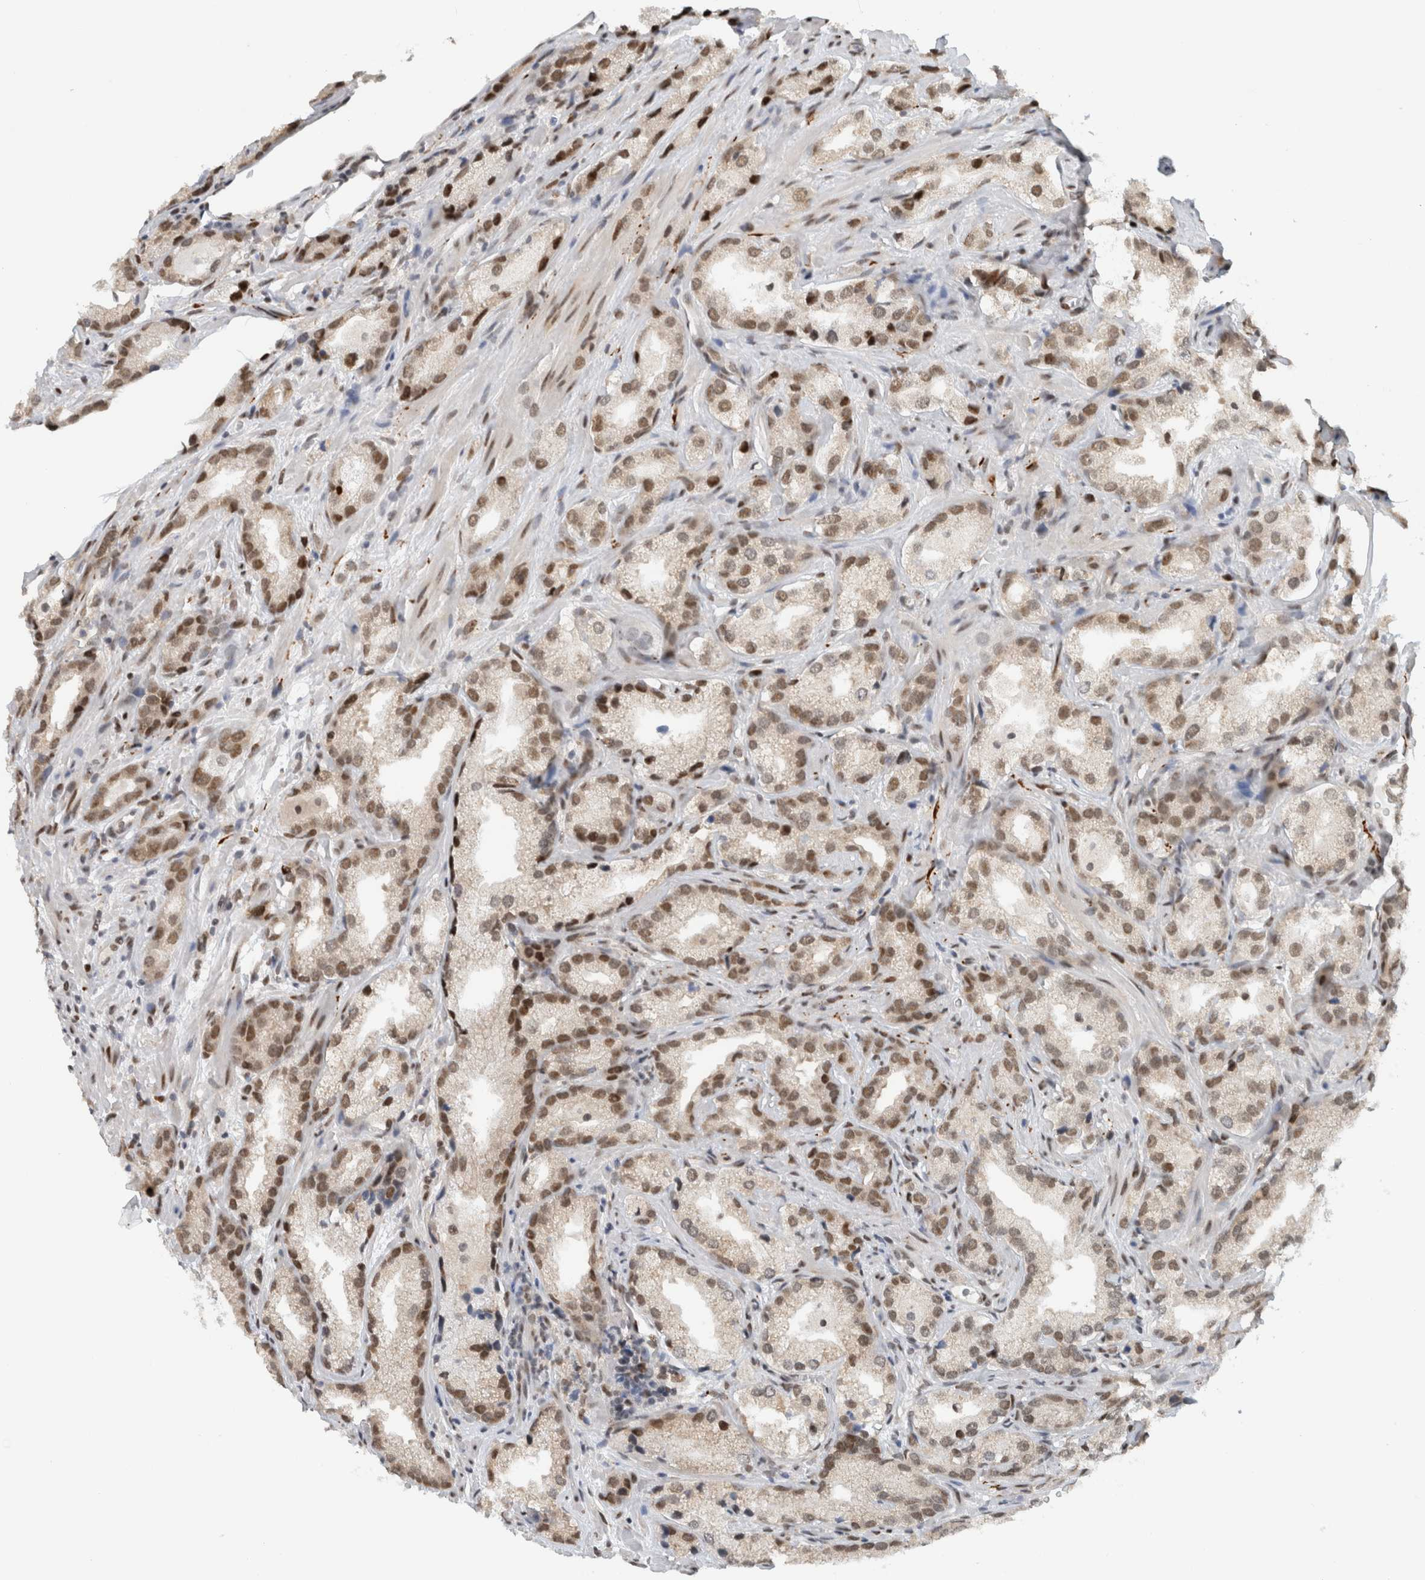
{"staining": {"intensity": "moderate", "quantity": ">75%", "location": "nuclear"}, "tissue": "prostate cancer", "cell_type": "Tumor cells", "image_type": "cancer", "snomed": [{"axis": "morphology", "description": "Adenocarcinoma, High grade"}, {"axis": "topography", "description": "Prostate"}], "caption": "A brown stain shows moderate nuclear positivity of a protein in high-grade adenocarcinoma (prostate) tumor cells. The protein is stained brown, and the nuclei are stained in blue (DAB (3,3'-diaminobenzidine) IHC with brightfield microscopy, high magnification).", "gene": "HNRNPR", "patient": {"sex": "male", "age": 63}}